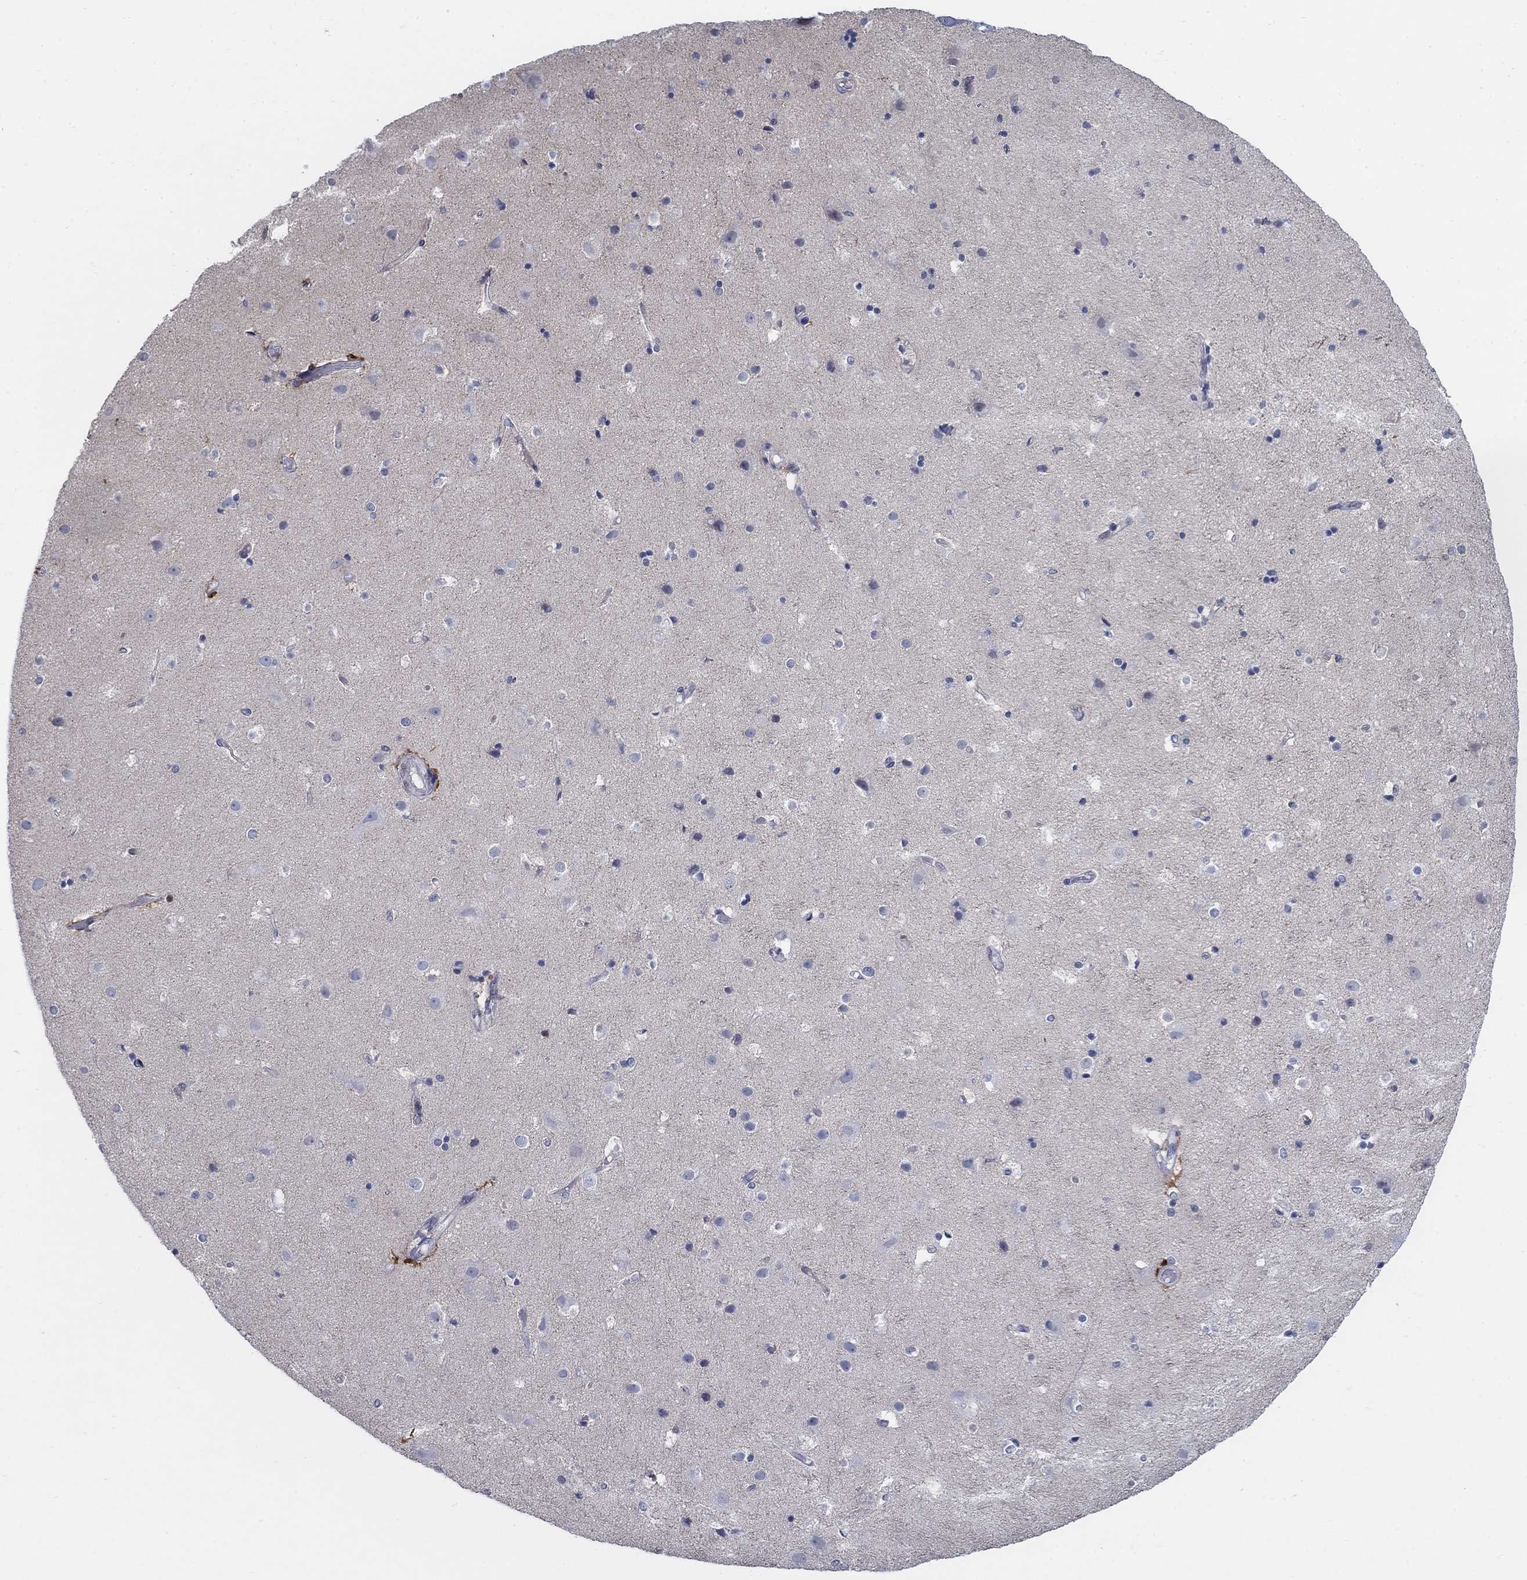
{"staining": {"intensity": "negative", "quantity": "none", "location": "none"}, "tissue": "cerebral cortex", "cell_type": "Endothelial cells", "image_type": "normal", "snomed": [{"axis": "morphology", "description": "Normal tissue, NOS"}, {"axis": "topography", "description": "Cerebral cortex"}], "caption": "Immunohistochemistry histopathology image of unremarkable cerebral cortex stained for a protein (brown), which exhibits no expression in endothelial cells.", "gene": "MYO3A", "patient": {"sex": "female", "age": 52}}